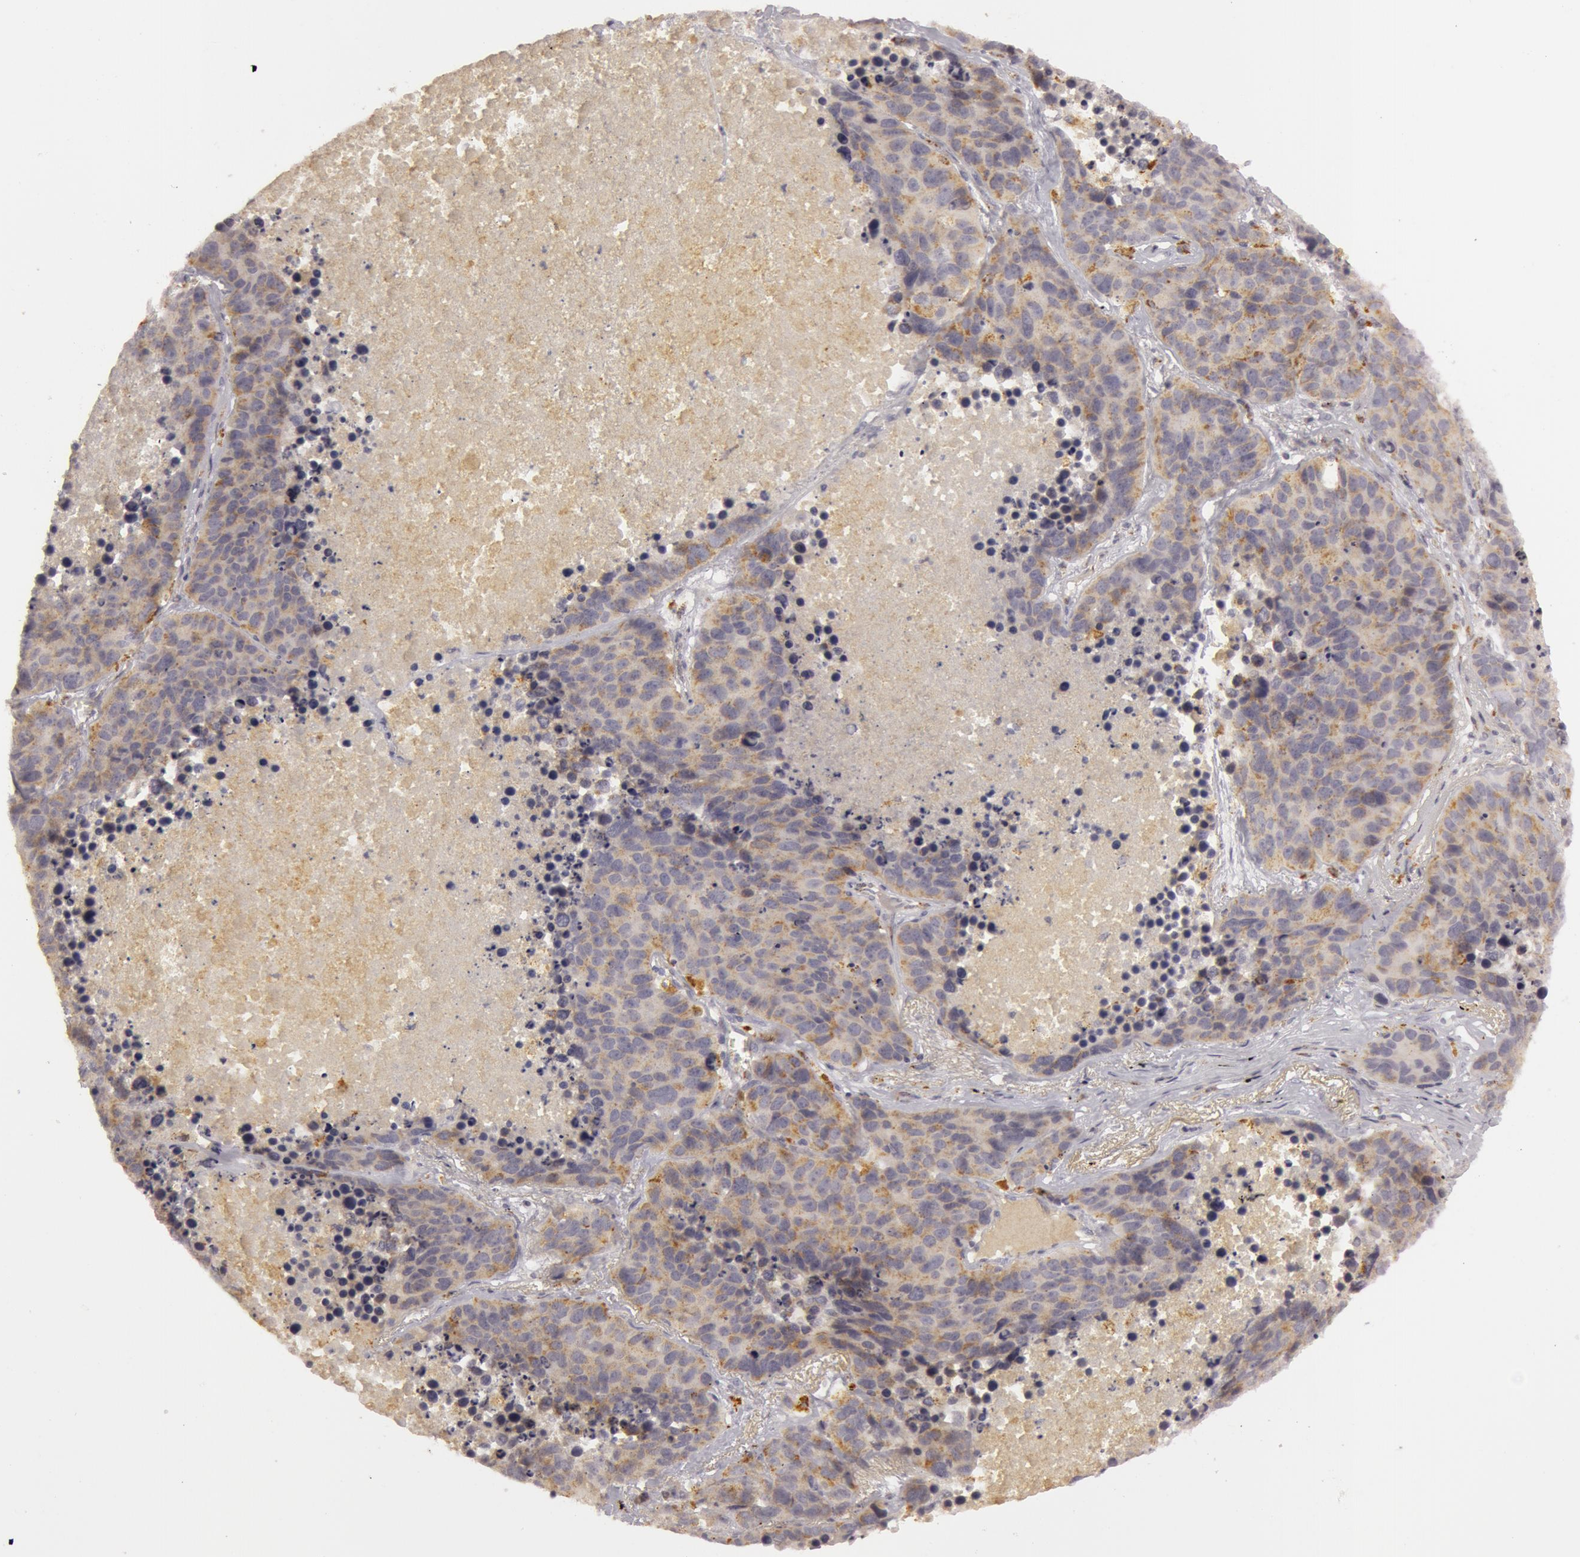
{"staining": {"intensity": "weak", "quantity": "25%-75%", "location": "cytoplasmic/membranous"}, "tissue": "lung cancer", "cell_type": "Tumor cells", "image_type": "cancer", "snomed": [{"axis": "morphology", "description": "Carcinoid, malignant, NOS"}, {"axis": "topography", "description": "Lung"}], "caption": "Immunohistochemistry (IHC) micrograph of human lung cancer stained for a protein (brown), which displays low levels of weak cytoplasmic/membranous positivity in approximately 25%-75% of tumor cells.", "gene": "C7", "patient": {"sex": "male", "age": 60}}